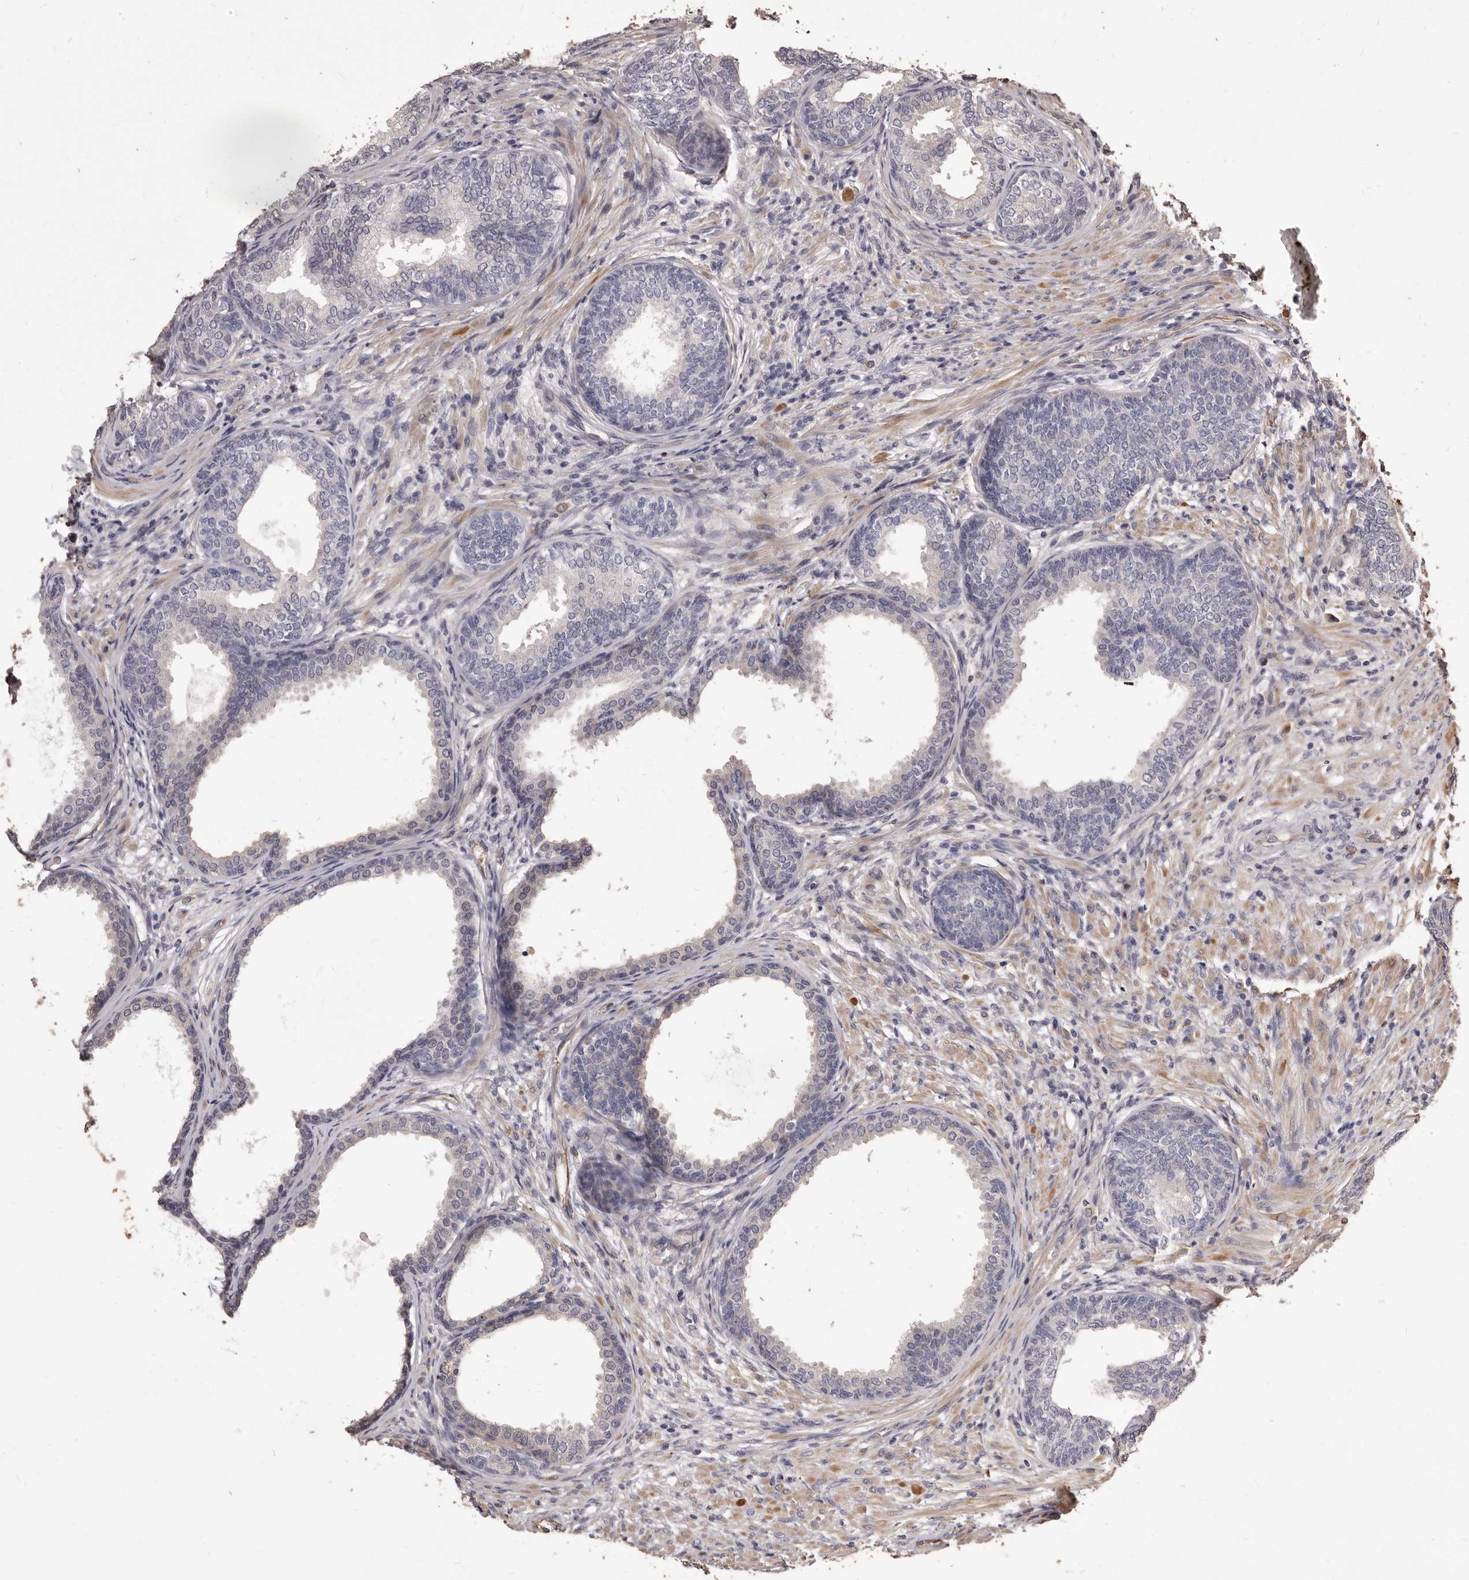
{"staining": {"intensity": "weak", "quantity": "<25%", "location": "cytoplasmic/membranous"}, "tissue": "prostate", "cell_type": "Glandular cells", "image_type": "normal", "snomed": [{"axis": "morphology", "description": "Normal tissue, NOS"}, {"axis": "topography", "description": "Prostate"}], "caption": "The micrograph shows no staining of glandular cells in benign prostate.", "gene": "ALPK1", "patient": {"sex": "male", "age": 76}}